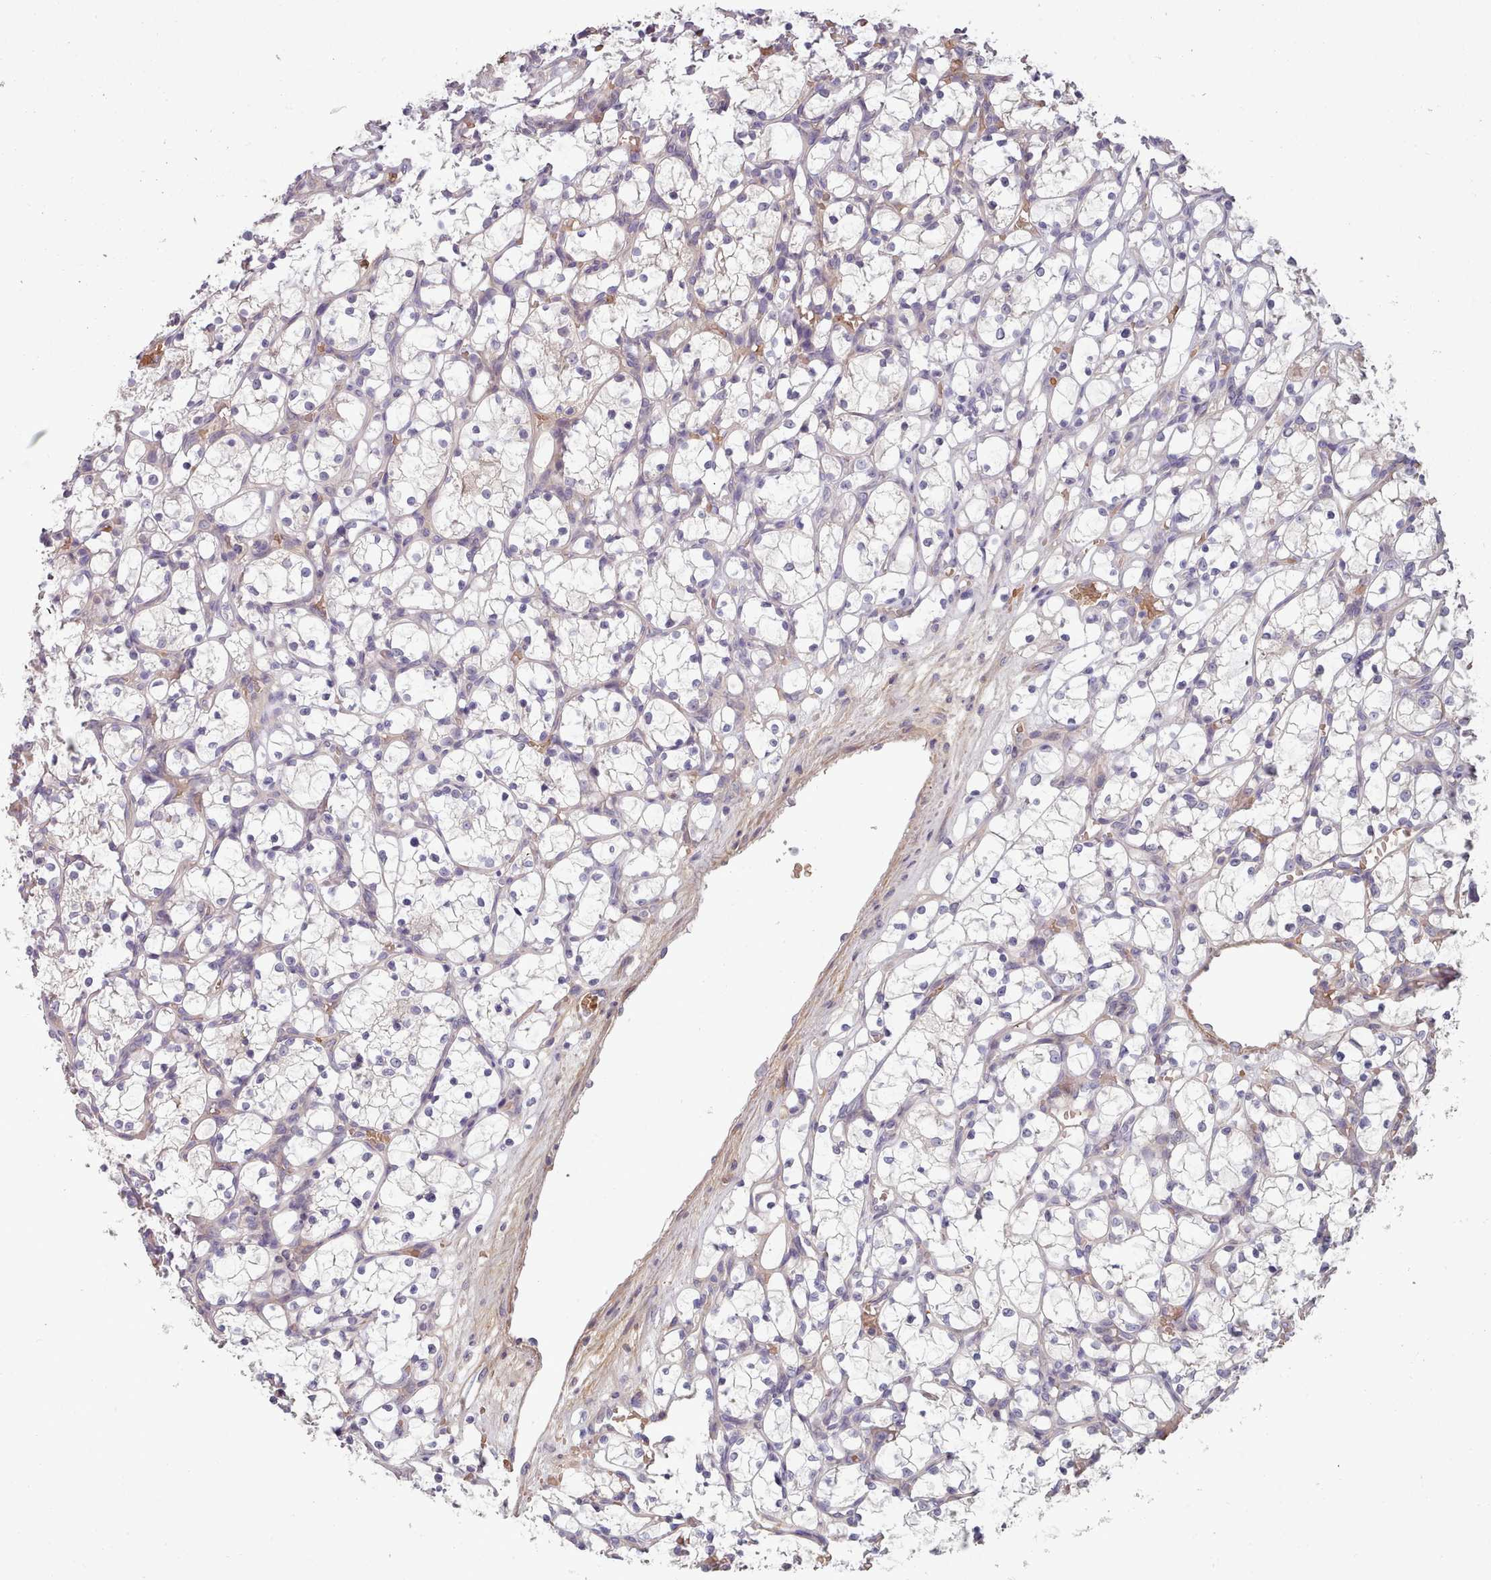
{"staining": {"intensity": "negative", "quantity": "none", "location": "none"}, "tissue": "renal cancer", "cell_type": "Tumor cells", "image_type": "cancer", "snomed": [{"axis": "morphology", "description": "Adenocarcinoma, NOS"}, {"axis": "topography", "description": "Kidney"}], "caption": "Tumor cells are negative for brown protein staining in adenocarcinoma (renal).", "gene": "CLNS1A", "patient": {"sex": "female", "age": 69}}